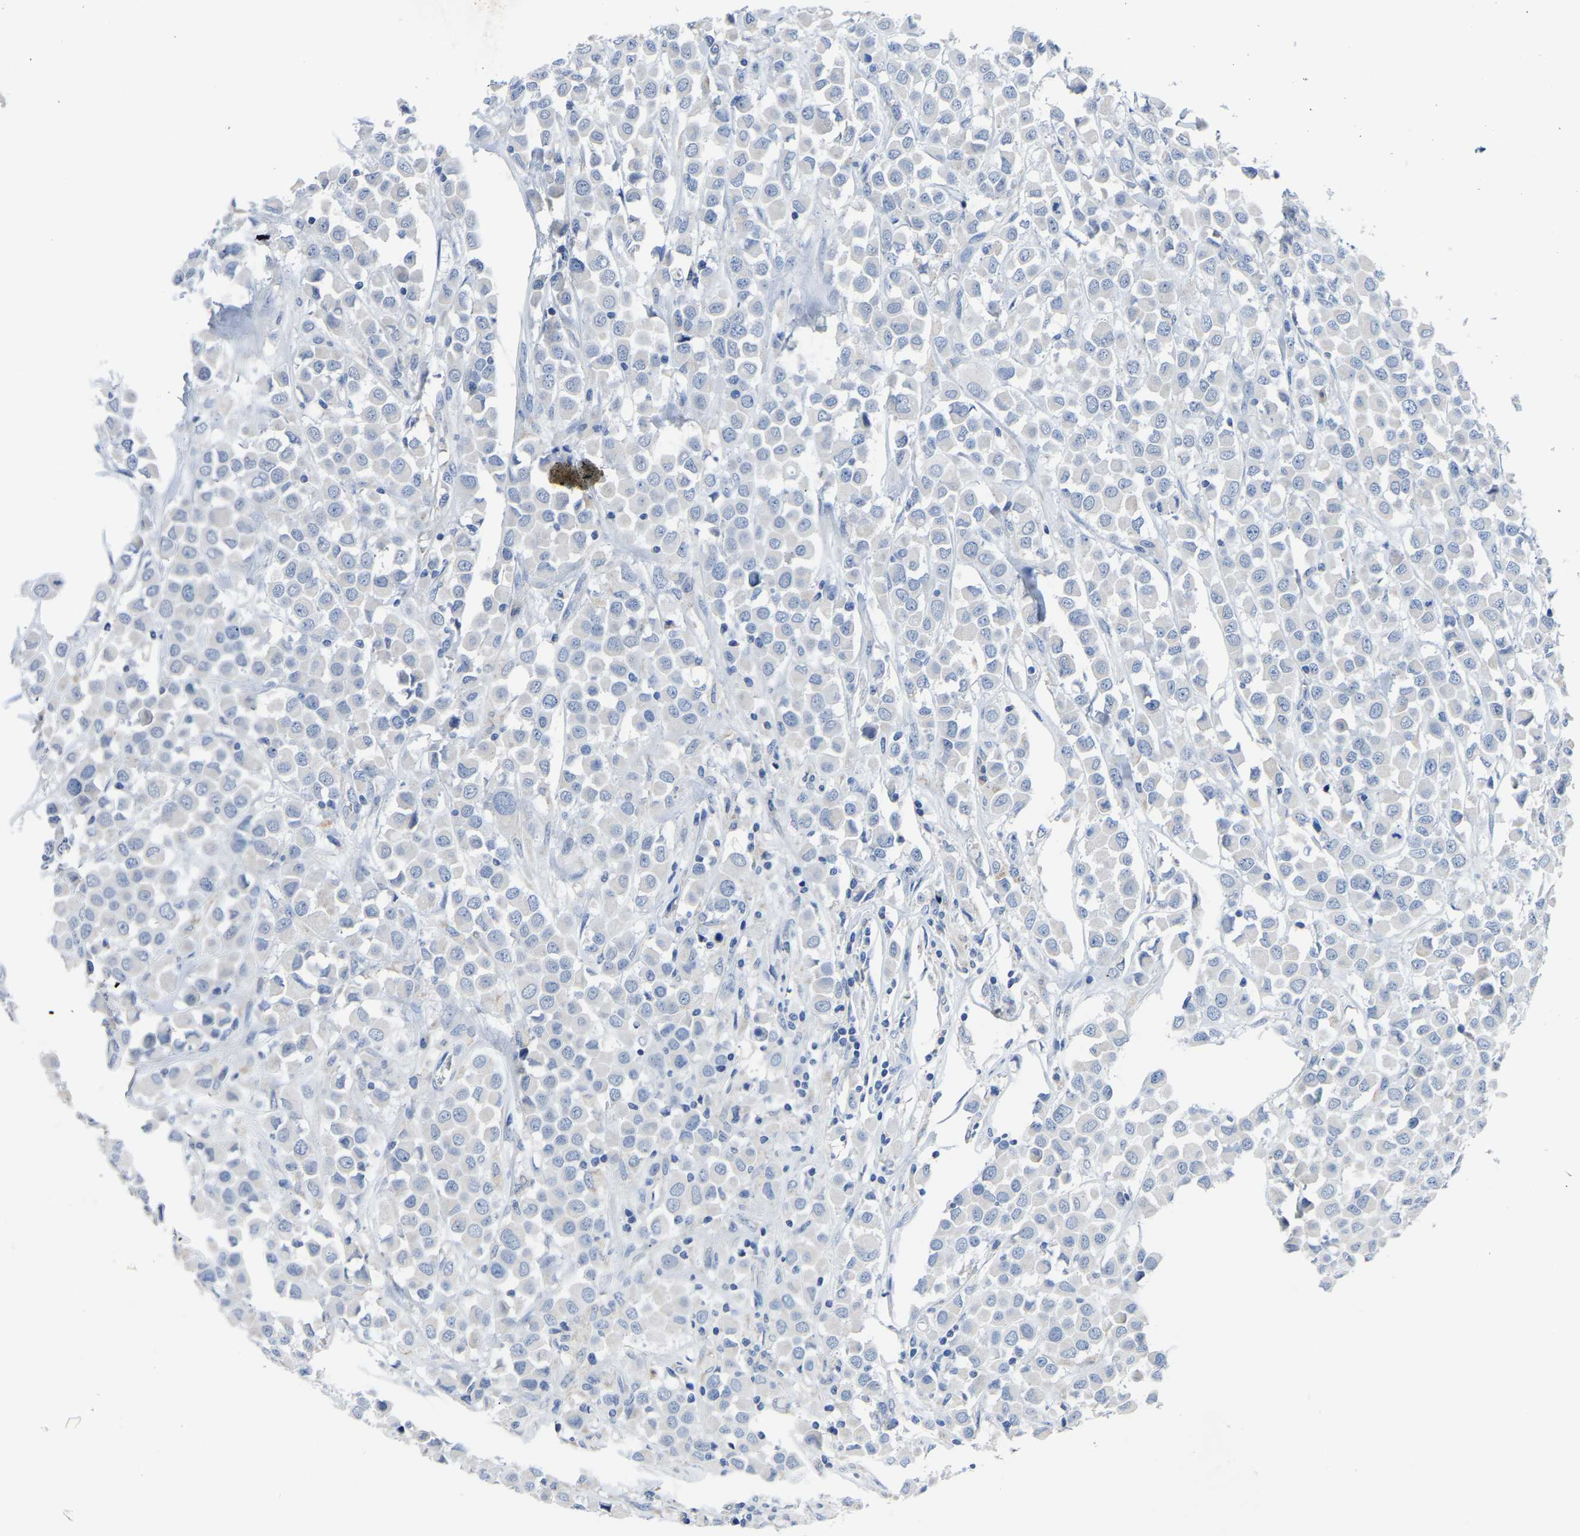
{"staining": {"intensity": "negative", "quantity": "none", "location": "none"}, "tissue": "breast cancer", "cell_type": "Tumor cells", "image_type": "cancer", "snomed": [{"axis": "morphology", "description": "Duct carcinoma"}, {"axis": "topography", "description": "Breast"}], "caption": "There is no significant expression in tumor cells of breast infiltrating ductal carcinoma.", "gene": "ETFA", "patient": {"sex": "female", "age": 61}}